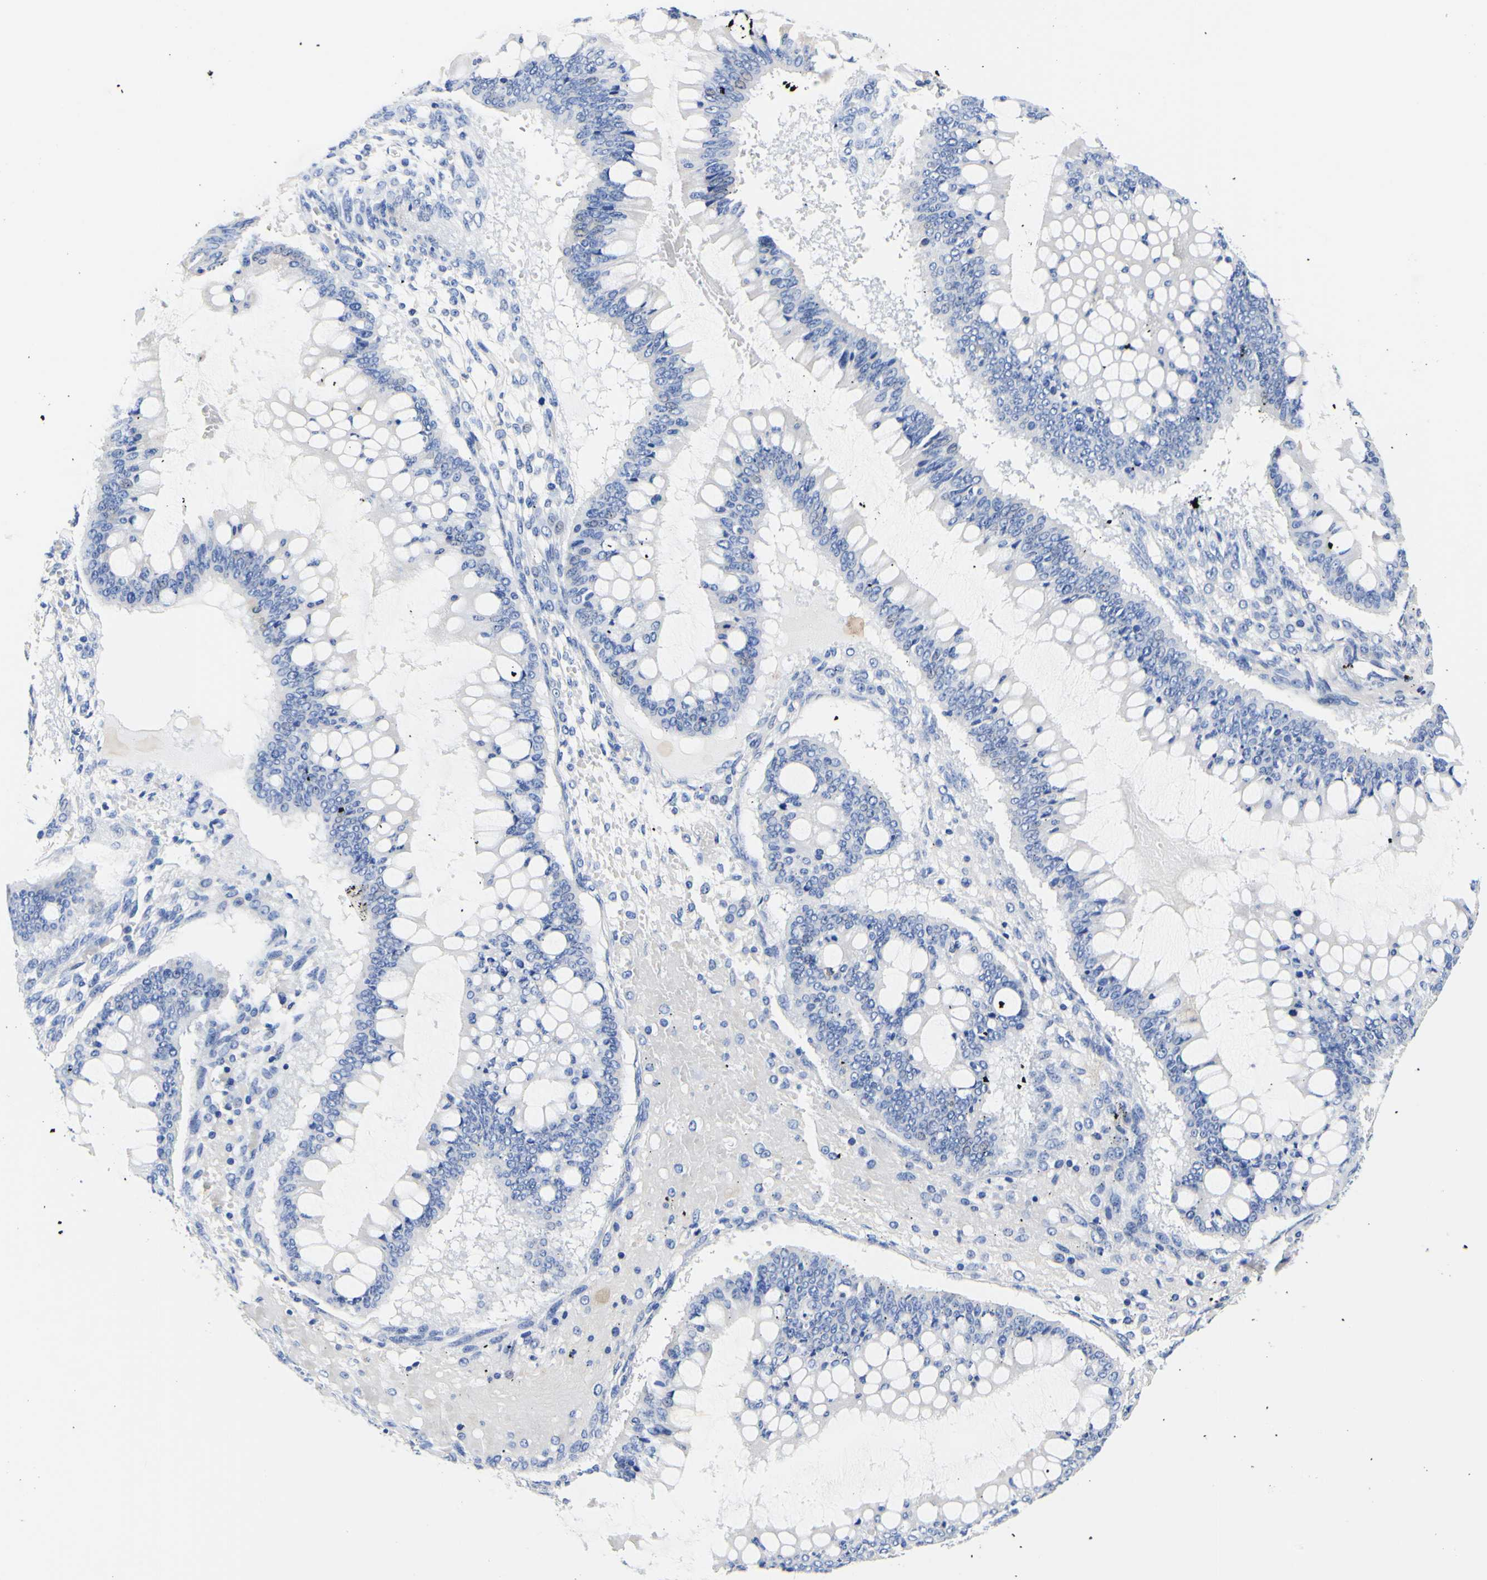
{"staining": {"intensity": "negative", "quantity": "none", "location": "none"}, "tissue": "ovarian cancer", "cell_type": "Tumor cells", "image_type": "cancer", "snomed": [{"axis": "morphology", "description": "Cystadenocarcinoma, mucinous, NOS"}, {"axis": "topography", "description": "Ovary"}], "caption": "DAB (3,3'-diaminobenzidine) immunohistochemical staining of ovarian cancer (mucinous cystadenocarcinoma) displays no significant positivity in tumor cells.", "gene": "CAMK4", "patient": {"sex": "female", "age": 73}}